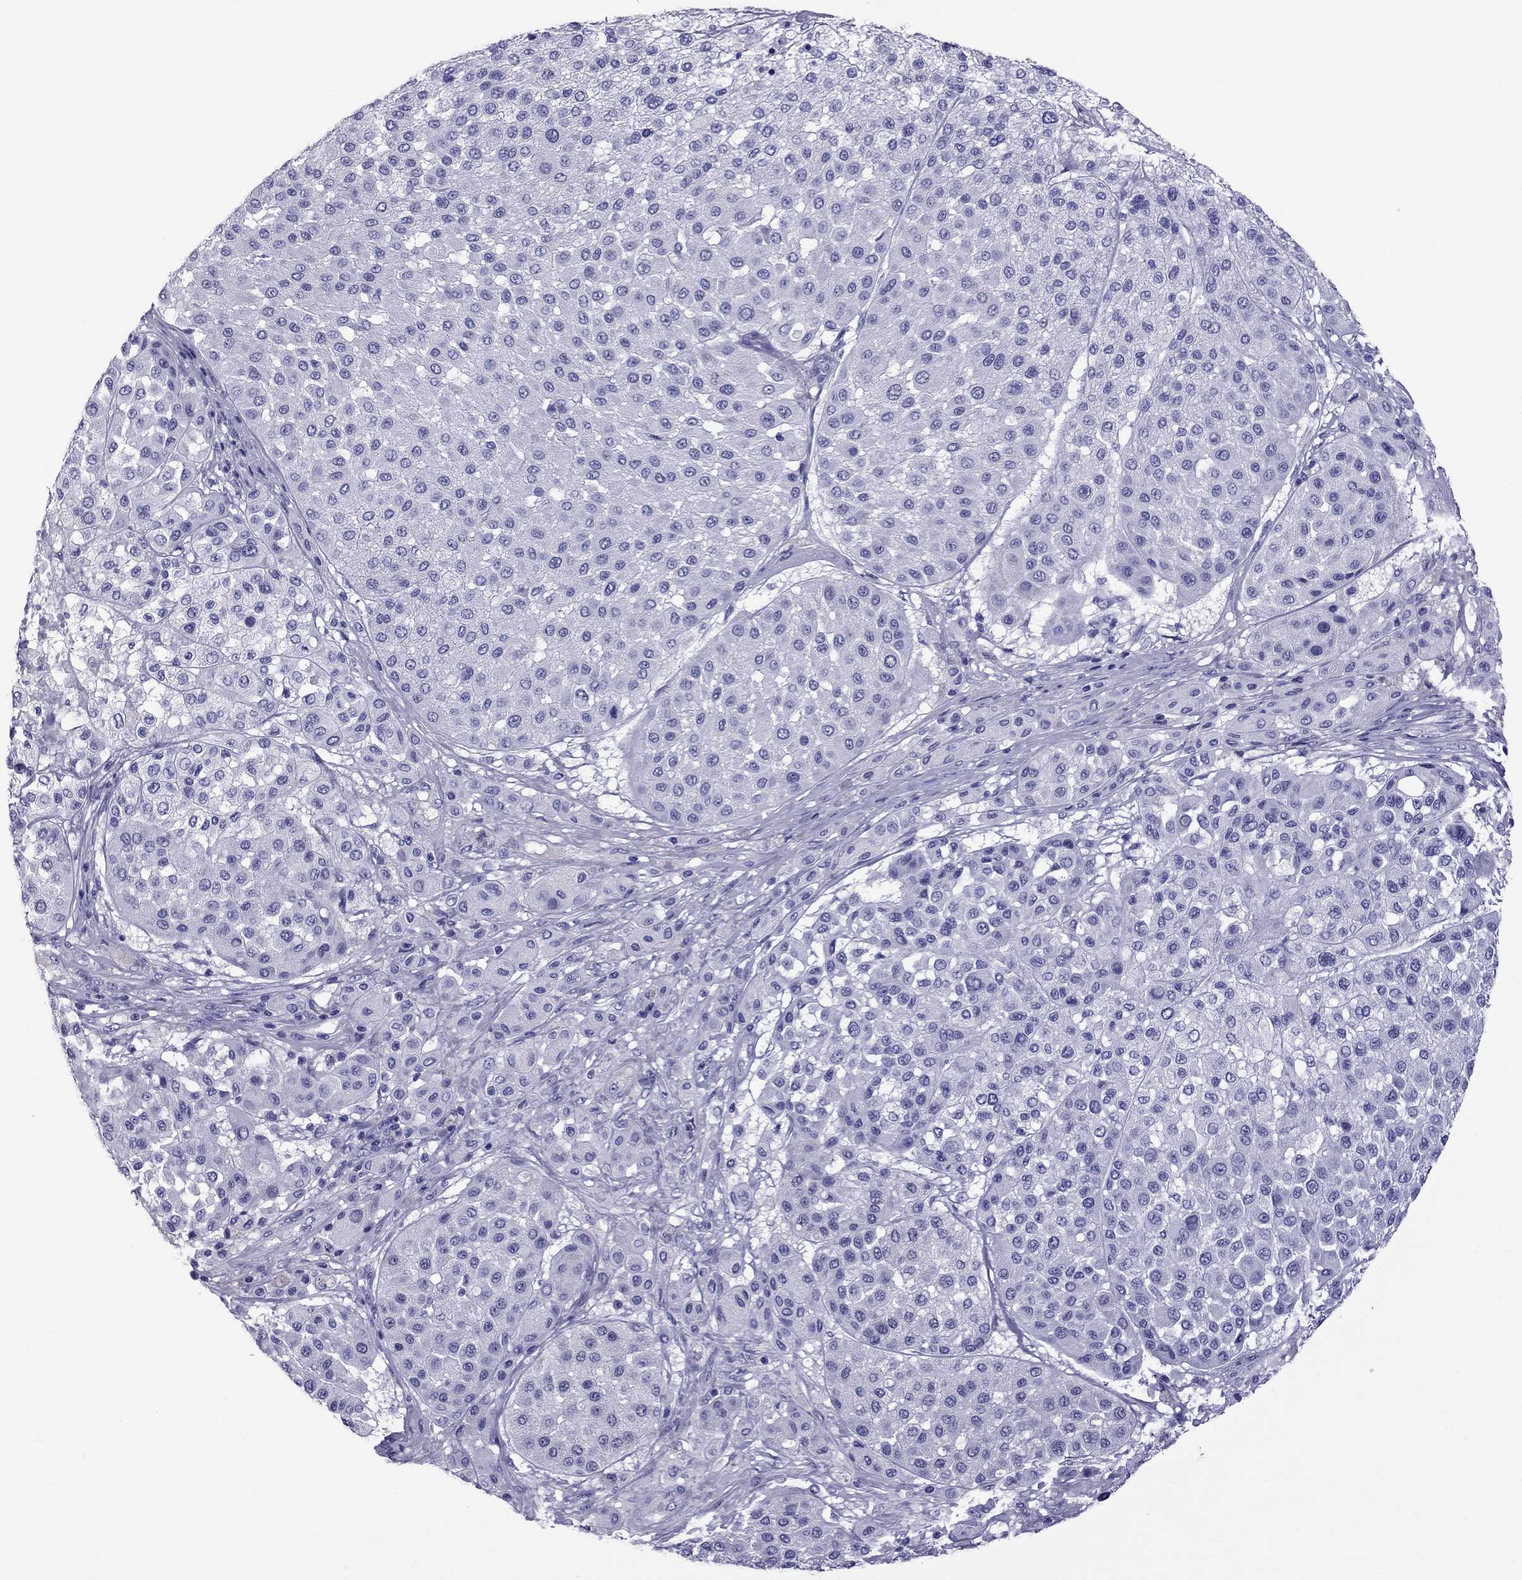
{"staining": {"intensity": "negative", "quantity": "none", "location": "none"}, "tissue": "melanoma", "cell_type": "Tumor cells", "image_type": "cancer", "snomed": [{"axis": "morphology", "description": "Malignant melanoma, Metastatic site"}, {"axis": "topography", "description": "Smooth muscle"}], "caption": "Human malignant melanoma (metastatic site) stained for a protein using IHC reveals no positivity in tumor cells.", "gene": "SCART1", "patient": {"sex": "male", "age": 41}}